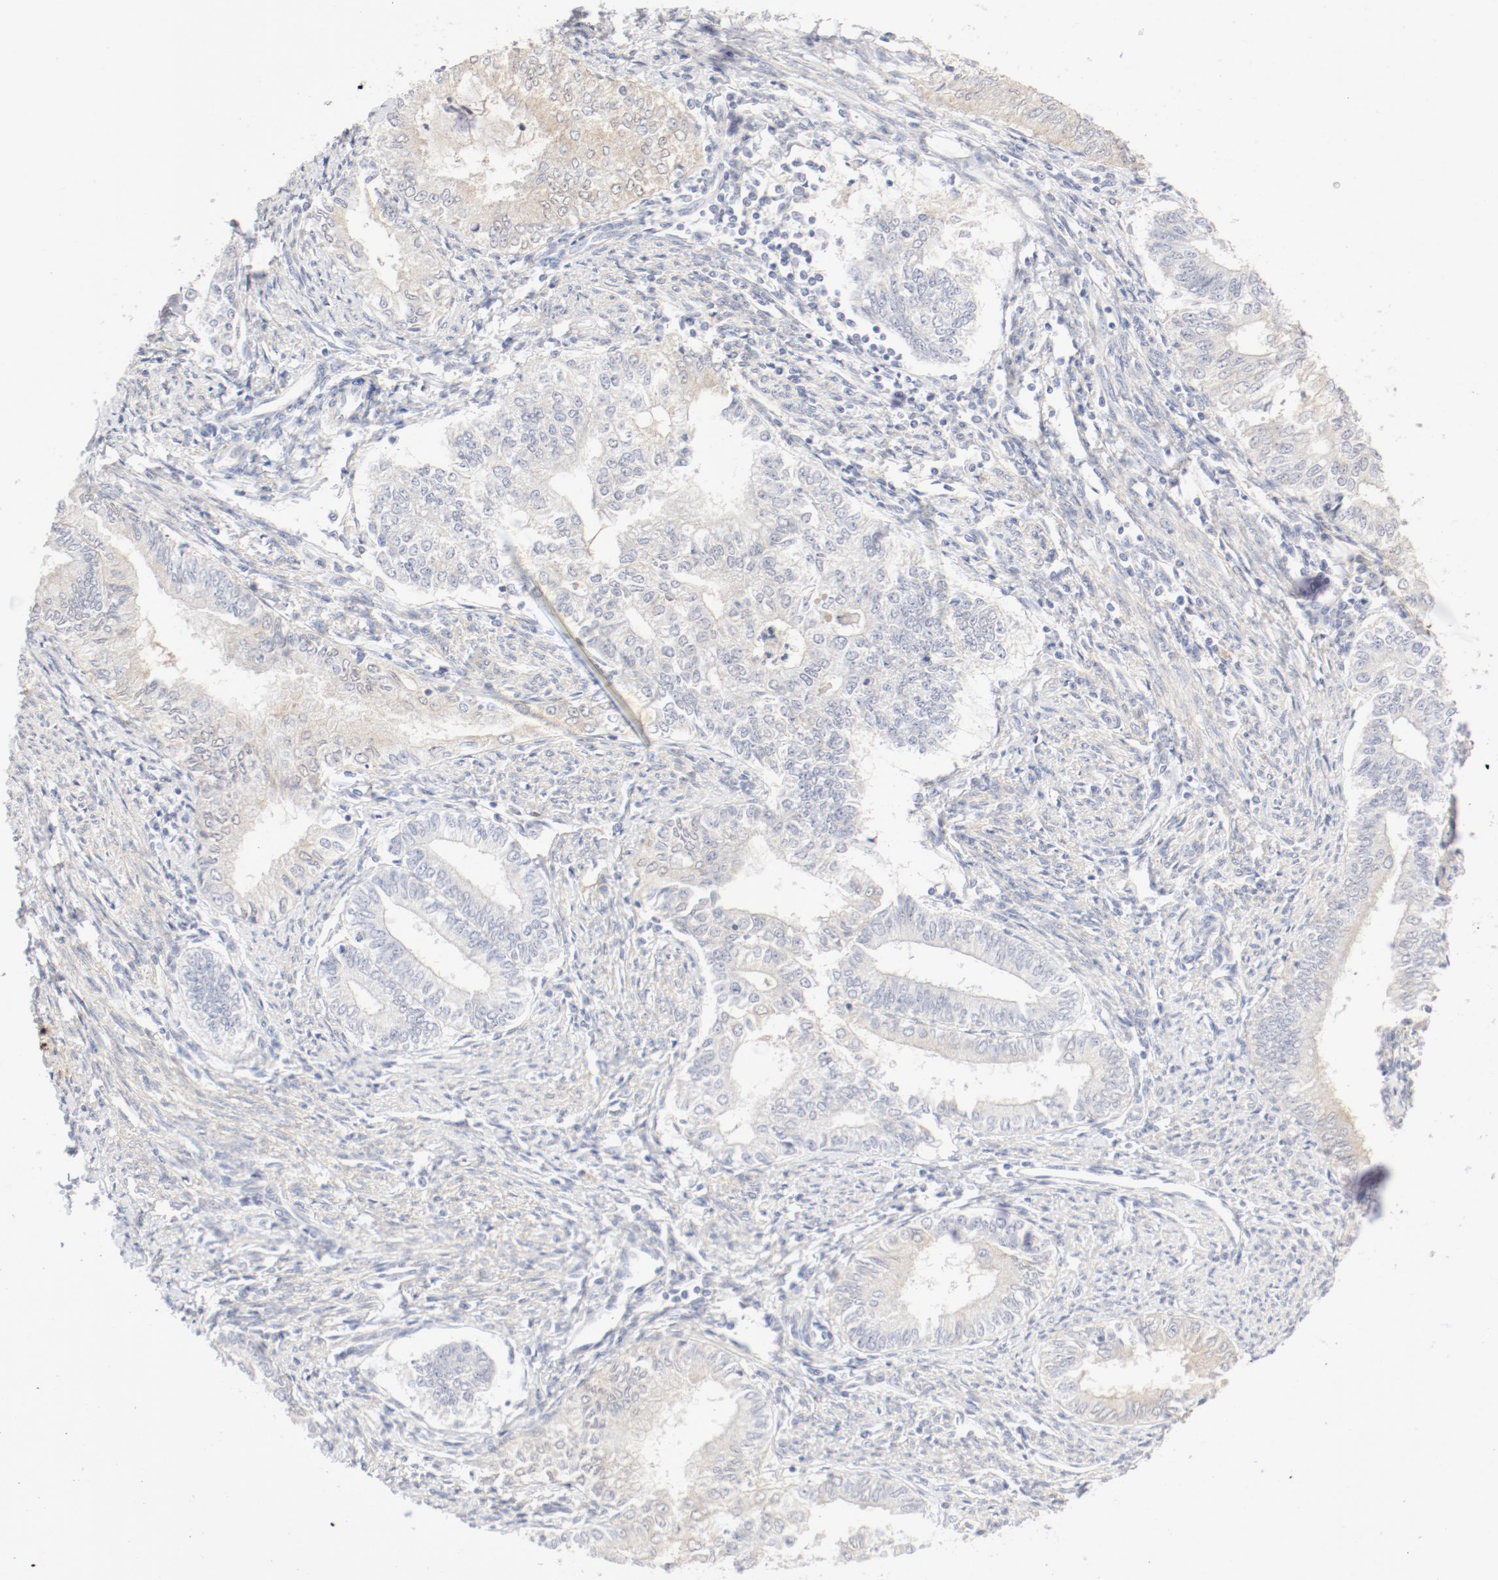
{"staining": {"intensity": "weak", "quantity": "25%-75%", "location": "cytoplasmic/membranous"}, "tissue": "endometrial cancer", "cell_type": "Tumor cells", "image_type": "cancer", "snomed": [{"axis": "morphology", "description": "Adenocarcinoma, NOS"}, {"axis": "topography", "description": "Endometrium"}], "caption": "IHC (DAB (3,3'-diaminobenzidine)) staining of endometrial adenocarcinoma displays weak cytoplasmic/membranous protein positivity in about 25%-75% of tumor cells.", "gene": "PGM1", "patient": {"sex": "female", "age": 66}}